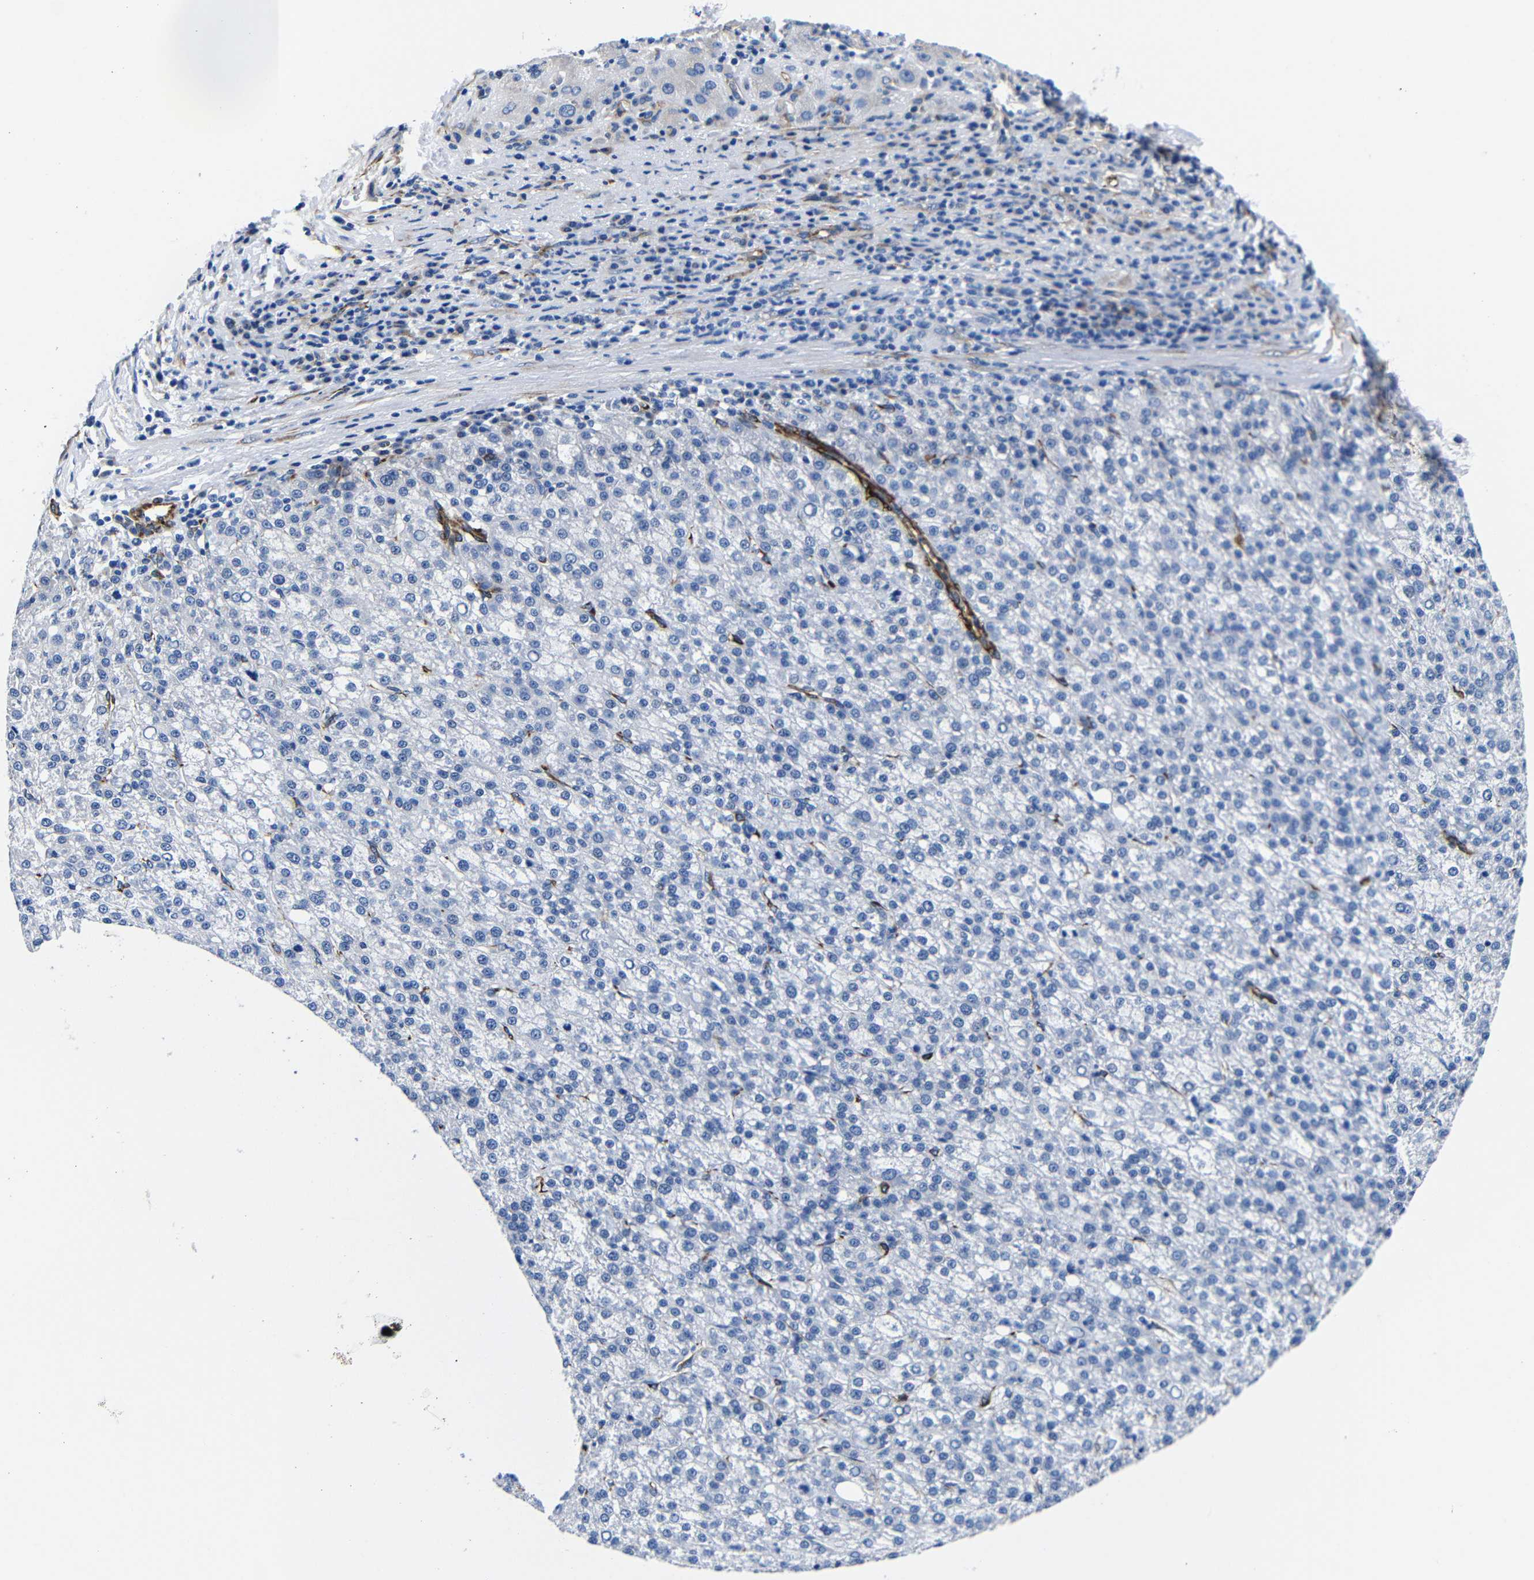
{"staining": {"intensity": "negative", "quantity": "none", "location": "none"}, "tissue": "liver cancer", "cell_type": "Tumor cells", "image_type": "cancer", "snomed": [{"axis": "morphology", "description": "Carcinoma, Hepatocellular, NOS"}, {"axis": "topography", "description": "Liver"}], "caption": "An image of liver cancer (hepatocellular carcinoma) stained for a protein shows no brown staining in tumor cells. (Stains: DAB immunohistochemistry with hematoxylin counter stain, Microscopy: brightfield microscopy at high magnification).", "gene": "LRIG1", "patient": {"sex": "female", "age": 58}}